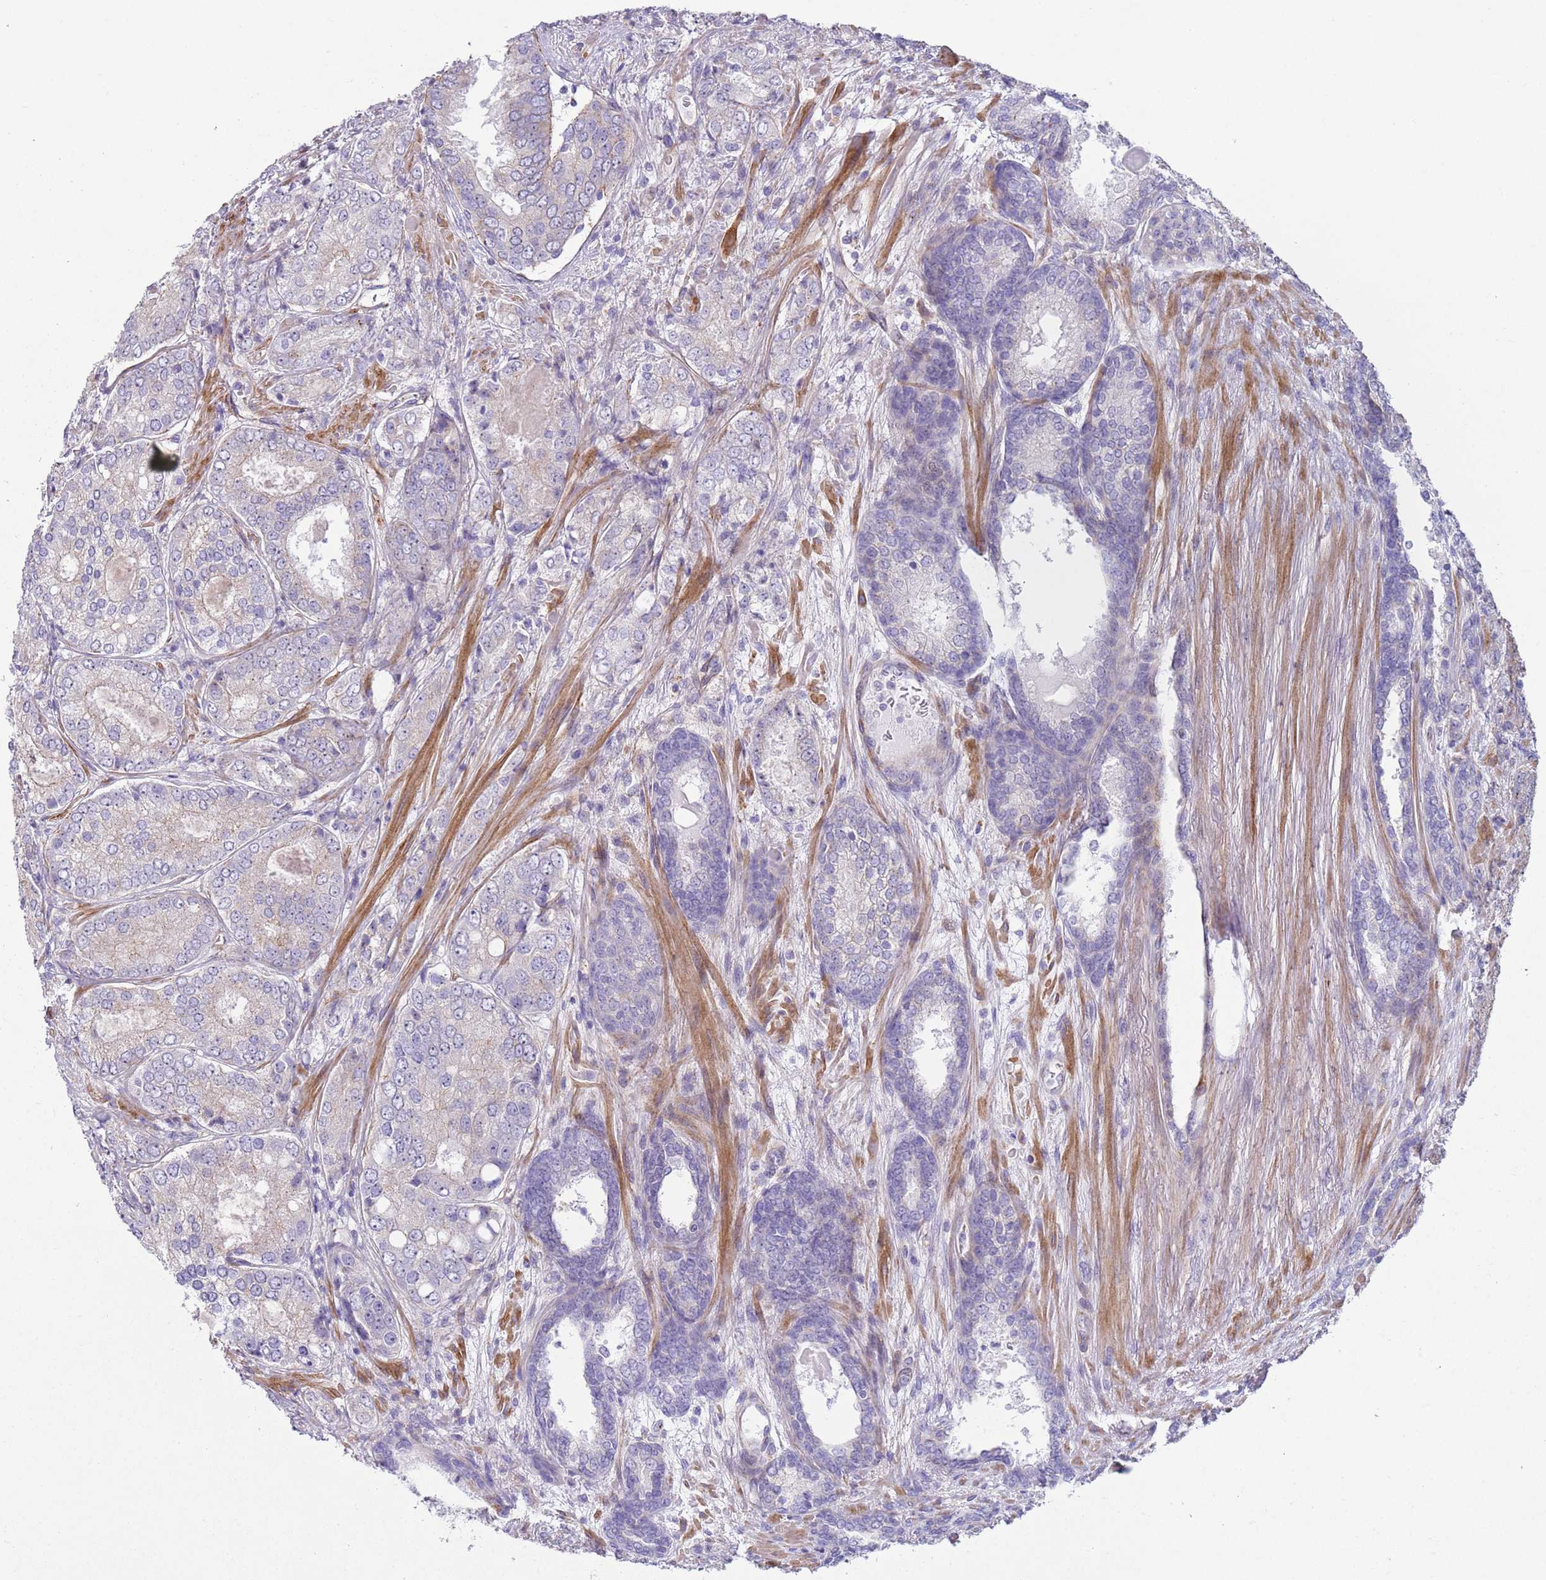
{"staining": {"intensity": "negative", "quantity": "none", "location": "none"}, "tissue": "prostate cancer", "cell_type": "Tumor cells", "image_type": "cancer", "snomed": [{"axis": "morphology", "description": "Adenocarcinoma, High grade"}, {"axis": "topography", "description": "Prostate"}], "caption": "DAB immunohistochemical staining of adenocarcinoma (high-grade) (prostate) exhibits no significant positivity in tumor cells.", "gene": "HEATR1", "patient": {"sex": "male", "age": 63}}